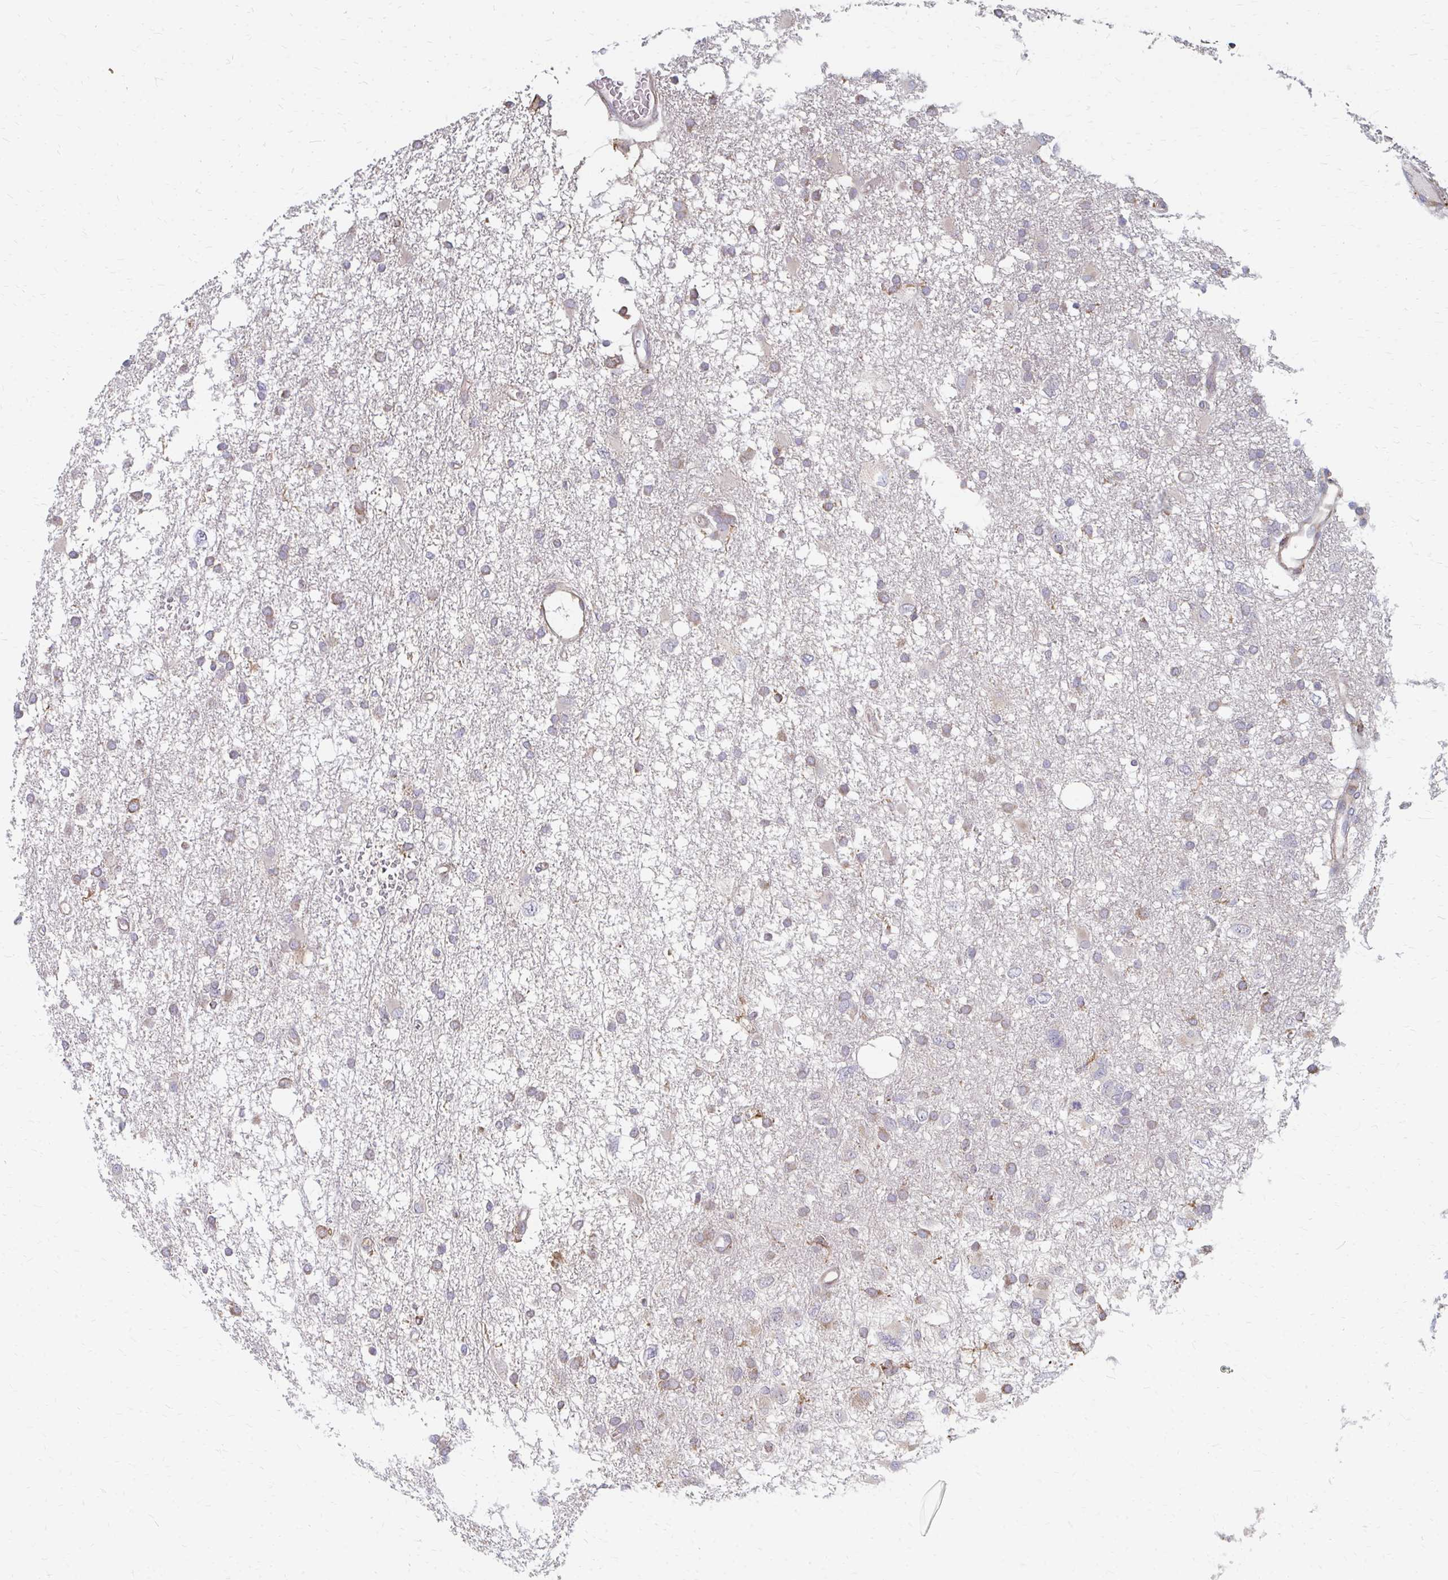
{"staining": {"intensity": "moderate", "quantity": "<25%", "location": "cytoplasmic/membranous"}, "tissue": "glioma", "cell_type": "Tumor cells", "image_type": "cancer", "snomed": [{"axis": "morphology", "description": "Glioma, malignant, High grade"}, {"axis": "topography", "description": "Brain"}], "caption": "Malignant high-grade glioma stained with a protein marker reveals moderate staining in tumor cells.", "gene": "PPP1R13L", "patient": {"sex": "male", "age": 61}}